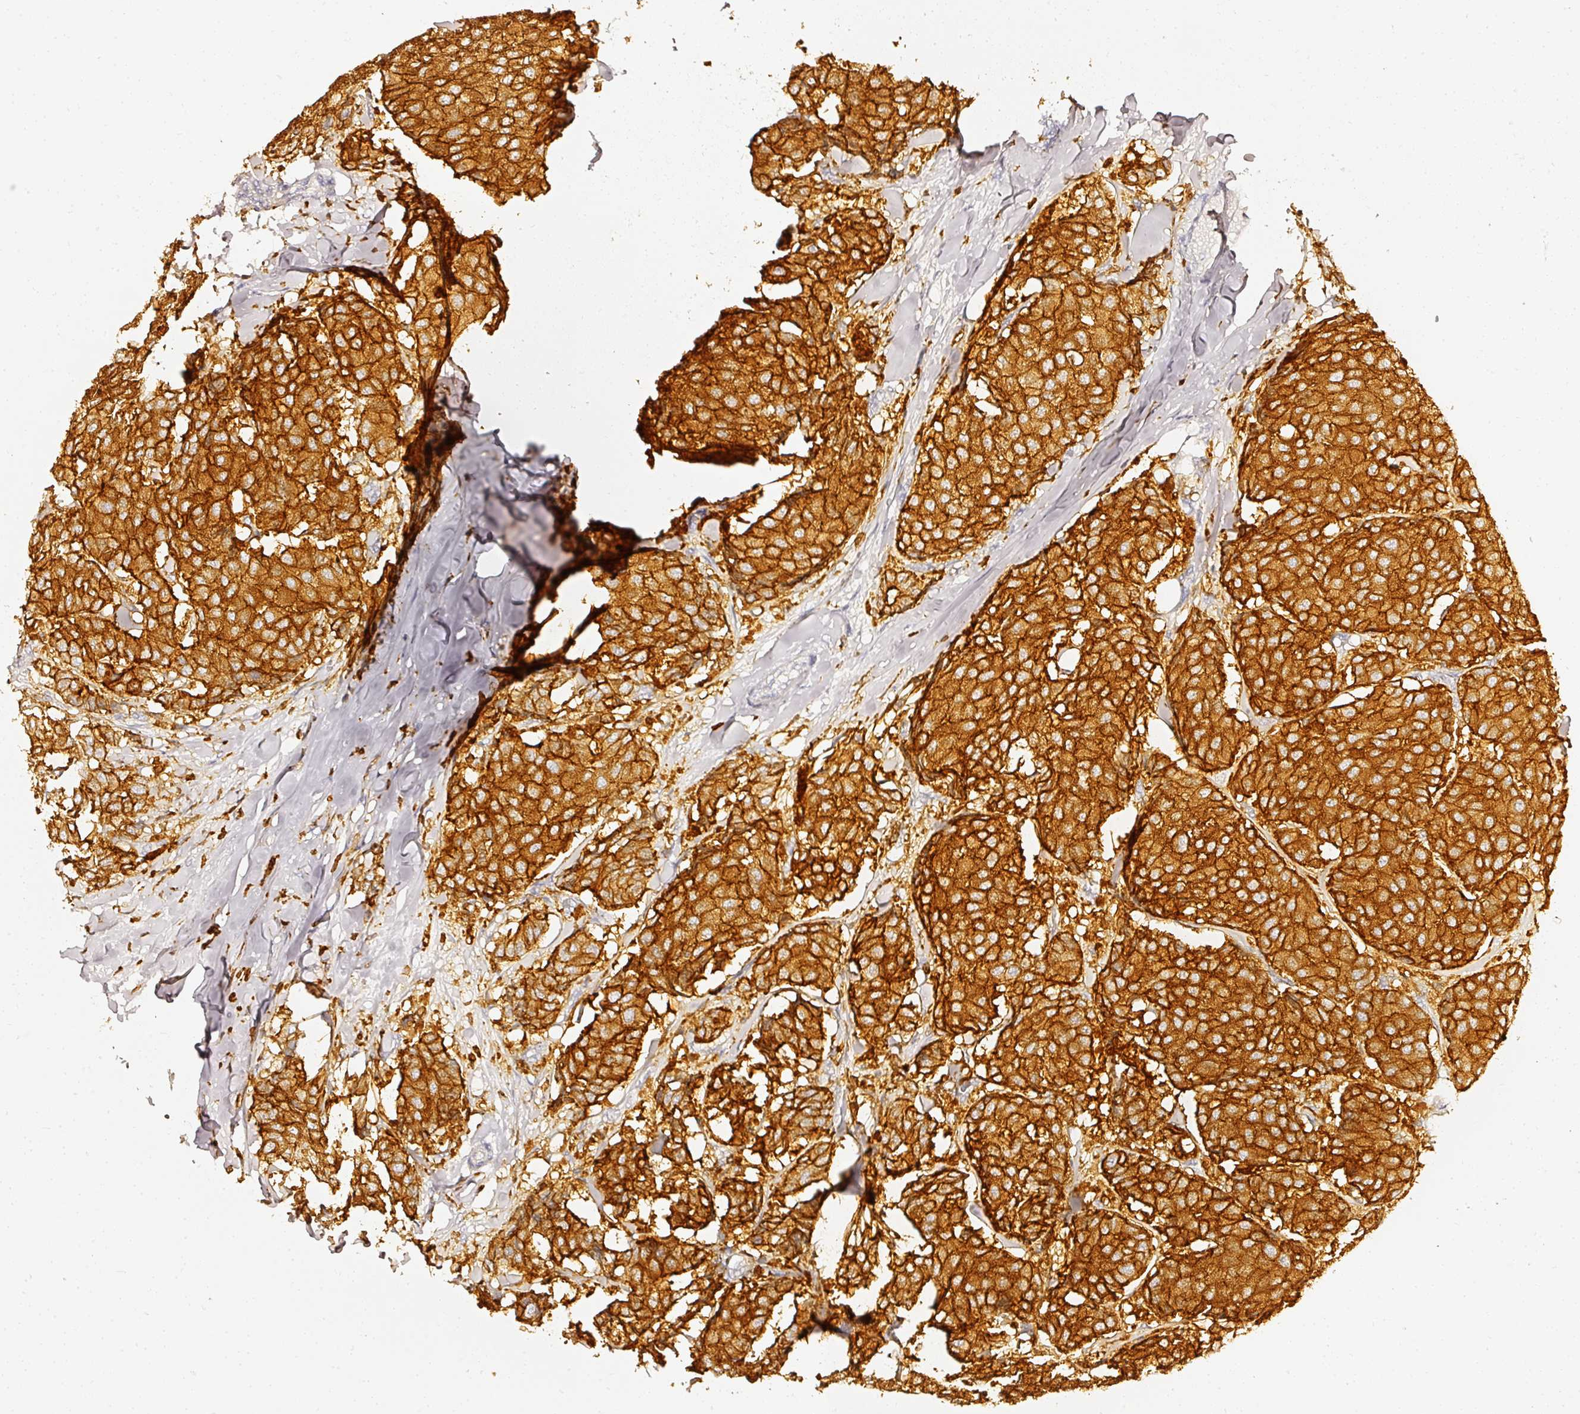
{"staining": {"intensity": "strong", "quantity": ">75%", "location": "cytoplasmic/membranous"}, "tissue": "breast cancer", "cell_type": "Tumor cells", "image_type": "cancer", "snomed": [{"axis": "morphology", "description": "Duct carcinoma"}, {"axis": "topography", "description": "Breast"}], "caption": "Human intraductal carcinoma (breast) stained for a protein (brown) displays strong cytoplasmic/membranous positive expression in approximately >75% of tumor cells.", "gene": "EVL", "patient": {"sex": "female", "age": 75}}